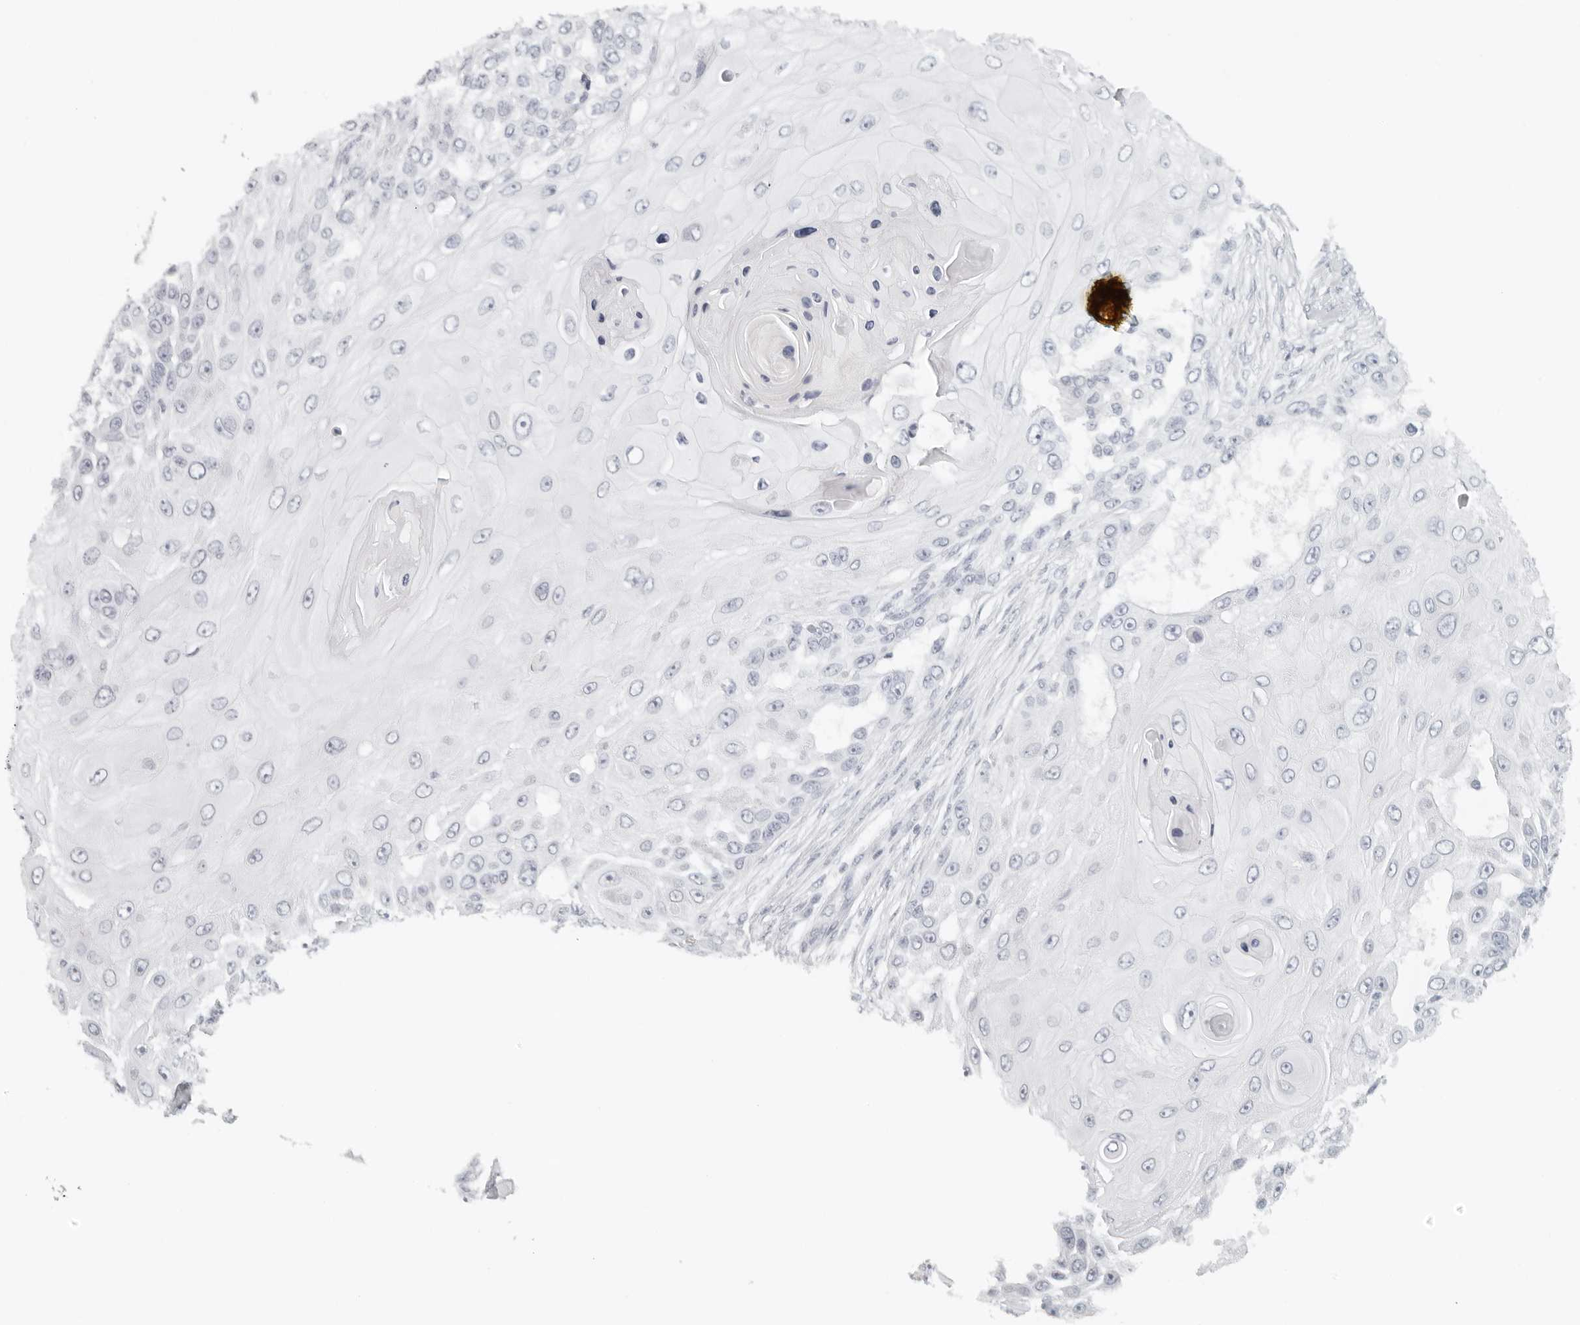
{"staining": {"intensity": "negative", "quantity": "none", "location": "none"}, "tissue": "skin cancer", "cell_type": "Tumor cells", "image_type": "cancer", "snomed": [{"axis": "morphology", "description": "Squamous cell carcinoma, NOS"}, {"axis": "topography", "description": "Skin"}], "caption": "Skin cancer (squamous cell carcinoma) was stained to show a protein in brown. There is no significant staining in tumor cells. (DAB immunohistochemistry visualized using brightfield microscopy, high magnification).", "gene": "RPS6KC1", "patient": {"sex": "female", "age": 44}}